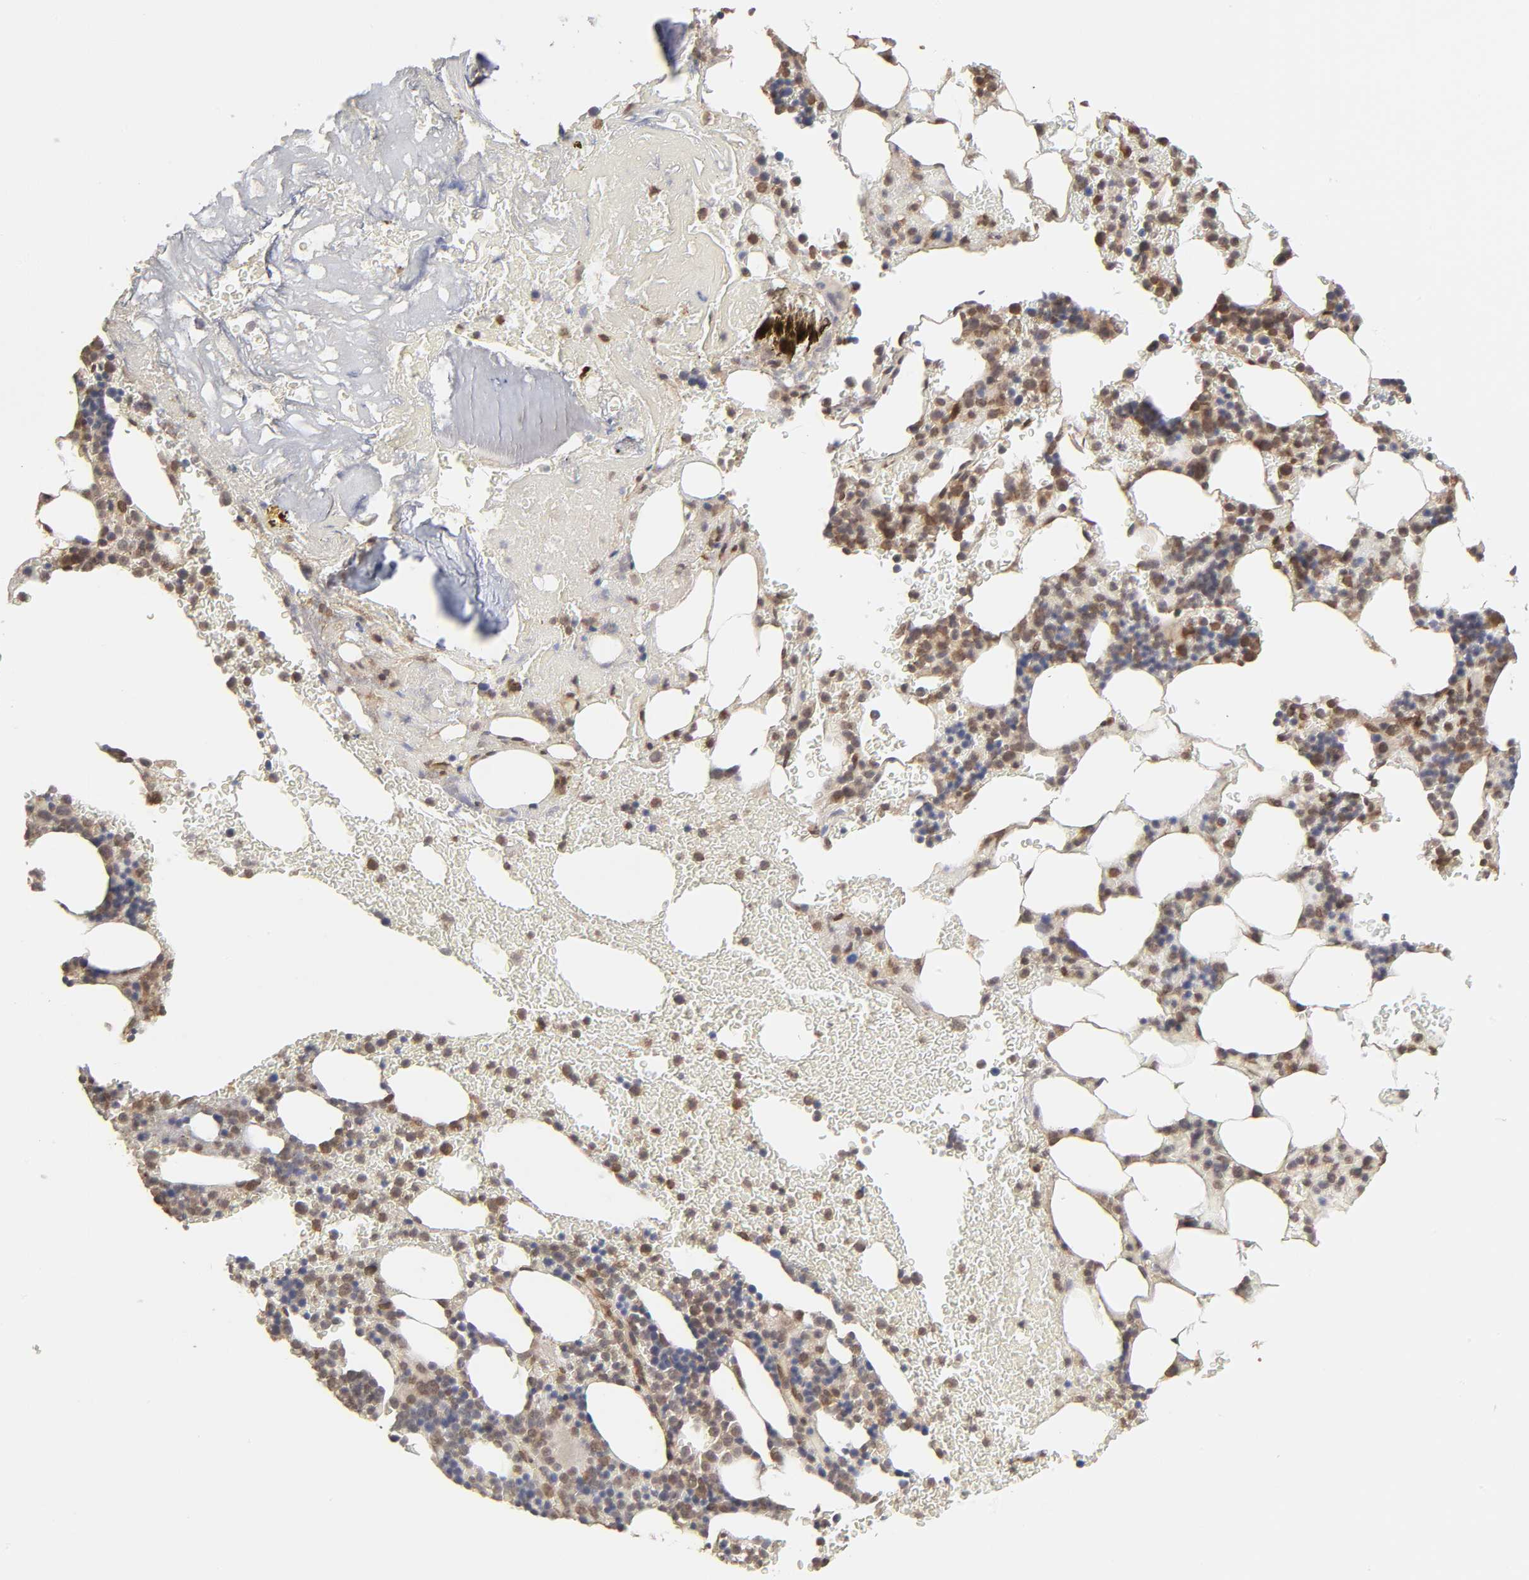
{"staining": {"intensity": "moderate", "quantity": "25%-75%", "location": "cytoplasmic/membranous"}, "tissue": "bone marrow", "cell_type": "Hematopoietic cells", "image_type": "normal", "snomed": [{"axis": "morphology", "description": "Normal tissue, NOS"}, {"axis": "topography", "description": "Bone marrow"}], "caption": "This image displays immunohistochemistry (IHC) staining of benign bone marrow, with medium moderate cytoplasmic/membranous expression in about 25%-75% of hematopoietic cells.", "gene": "MAPK1", "patient": {"sex": "female", "age": 73}}